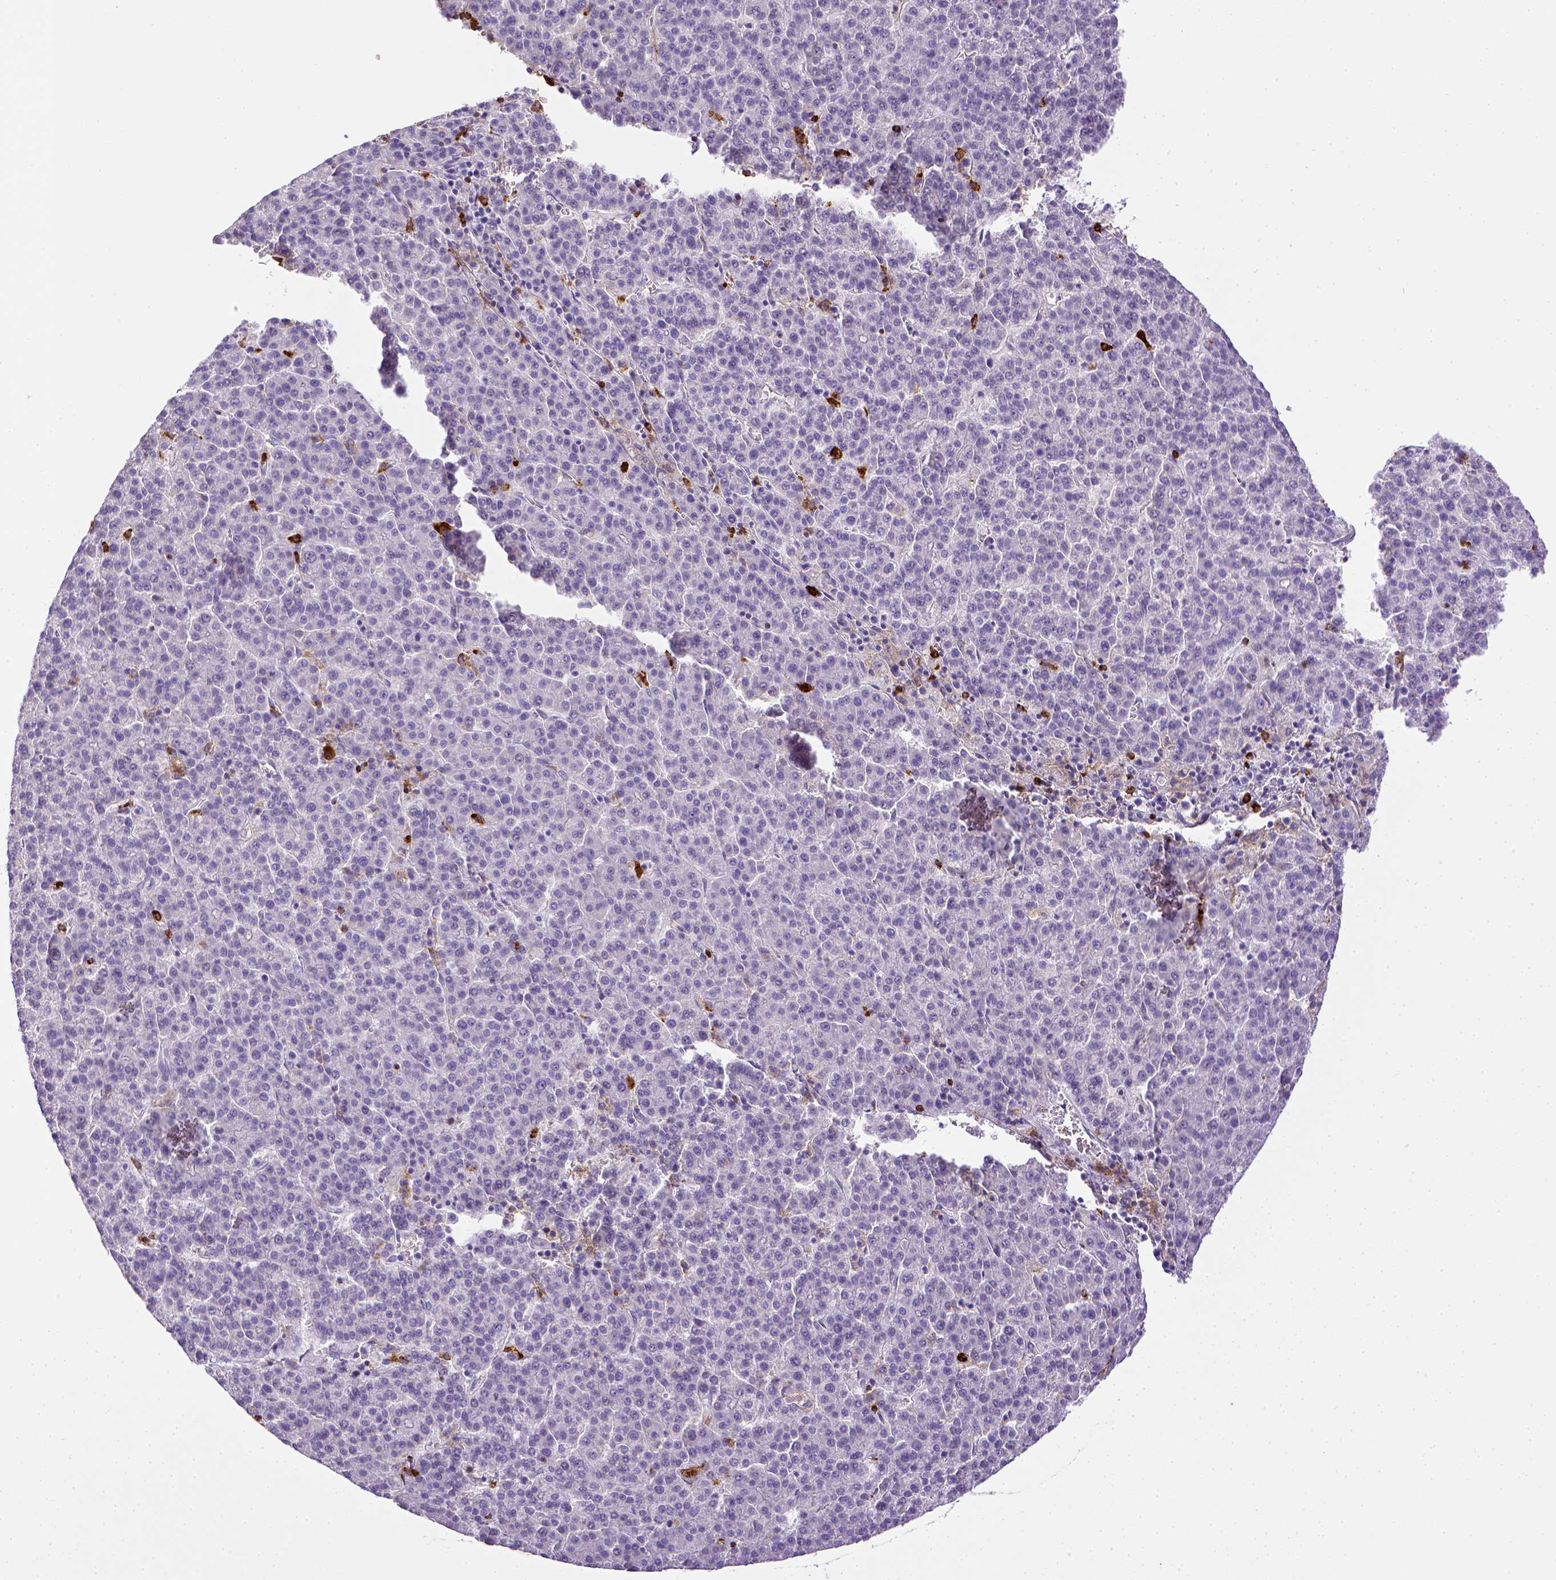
{"staining": {"intensity": "negative", "quantity": "none", "location": "none"}, "tissue": "liver cancer", "cell_type": "Tumor cells", "image_type": "cancer", "snomed": [{"axis": "morphology", "description": "Carcinoma, Hepatocellular, NOS"}, {"axis": "topography", "description": "Liver"}], "caption": "Tumor cells are negative for brown protein staining in hepatocellular carcinoma (liver).", "gene": "ITGAM", "patient": {"sex": "female", "age": 58}}